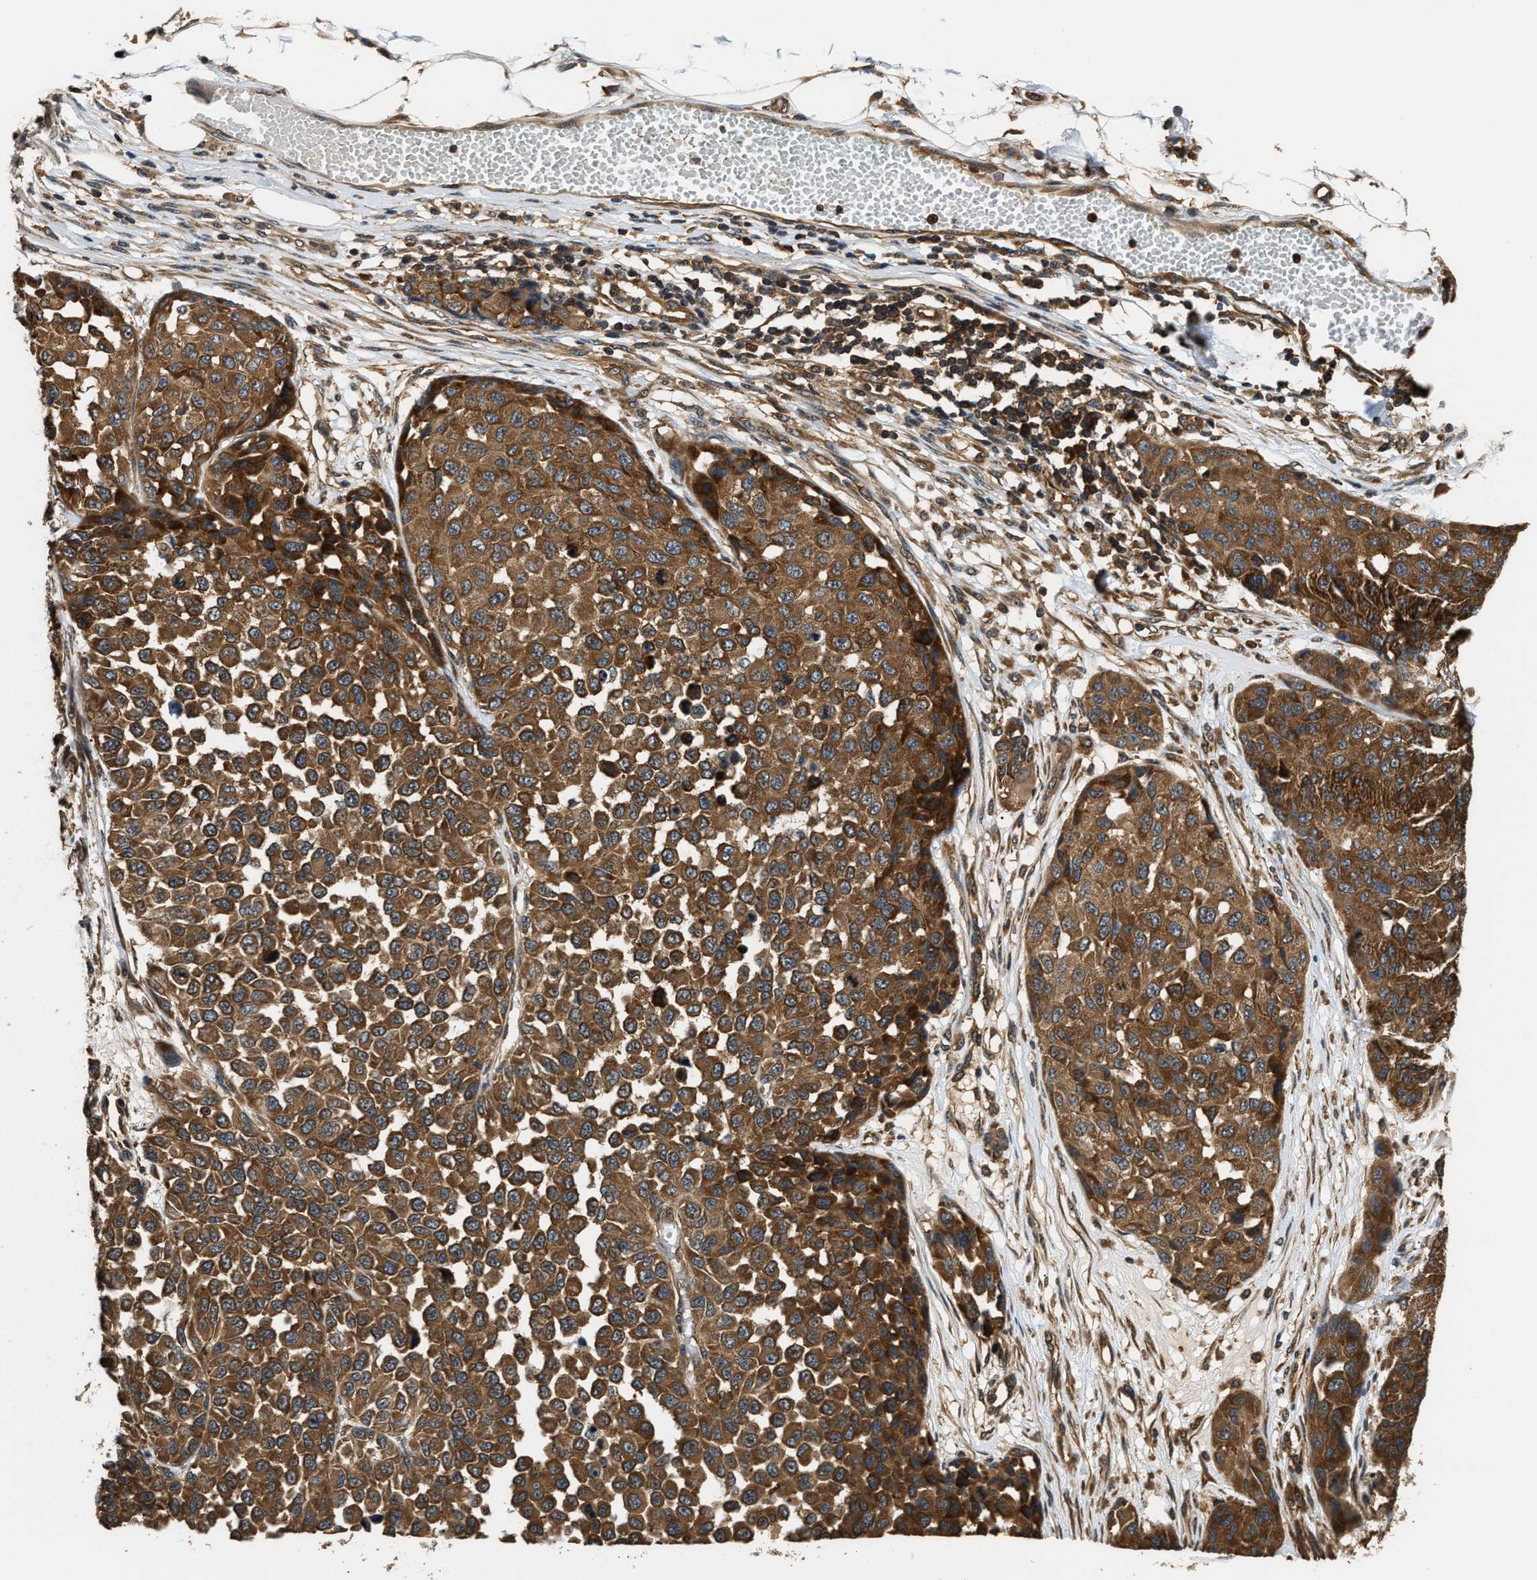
{"staining": {"intensity": "strong", "quantity": ">75%", "location": "cytoplasmic/membranous"}, "tissue": "melanoma", "cell_type": "Tumor cells", "image_type": "cancer", "snomed": [{"axis": "morphology", "description": "Normal tissue, NOS"}, {"axis": "morphology", "description": "Malignant melanoma, NOS"}, {"axis": "topography", "description": "Skin"}], "caption": "Immunohistochemical staining of human malignant melanoma exhibits strong cytoplasmic/membranous protein staining in approximately >75% of tumor cells. Nuclei are stained in blue.", "gene": "DNAJC2", "patient": {"sex": "male", "age": 62}}